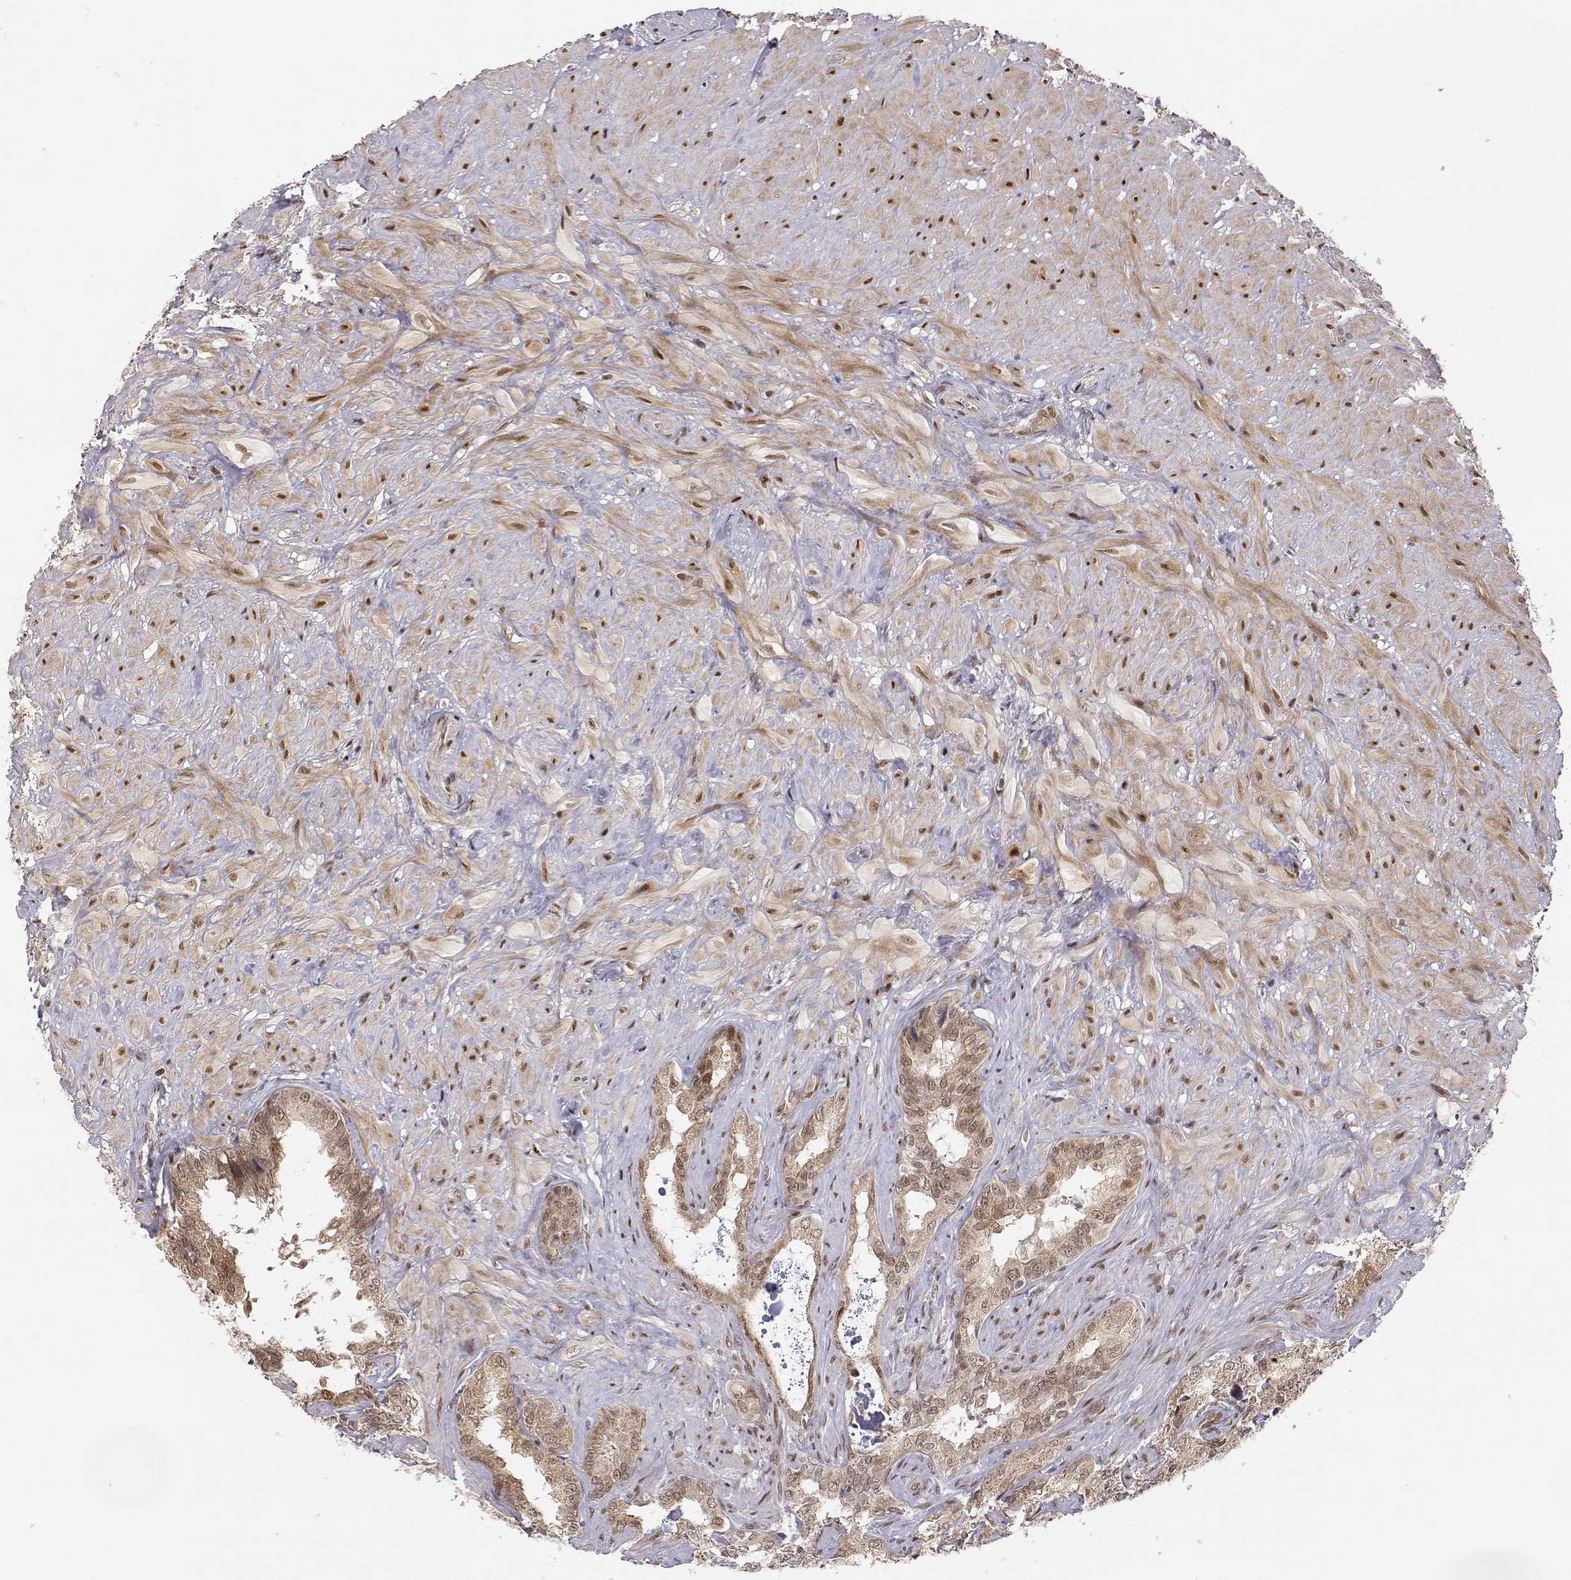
{"staining": {"intensity": "weak", "quantity": ">75%", "location": "cytoplasmic/membranous"}, "tissue": "seminal vesicle", "cell_type": "Glandular cells", "image_type": "normal", "snomed": [{"axis": "morphology", "description": "Normal tissue, NOS"}, {"axis": "topography", "description": "Seminal veicle"}], "caption": "The histopathology image demonstrates immunohistochemical staining of normal seminal vesicle. There is weak cytoplasmic/membranous positivity is present in approximately >75% of glandular cells.", "gene": "BRCA1", "patient": {"sex": "male", "age": 72}}